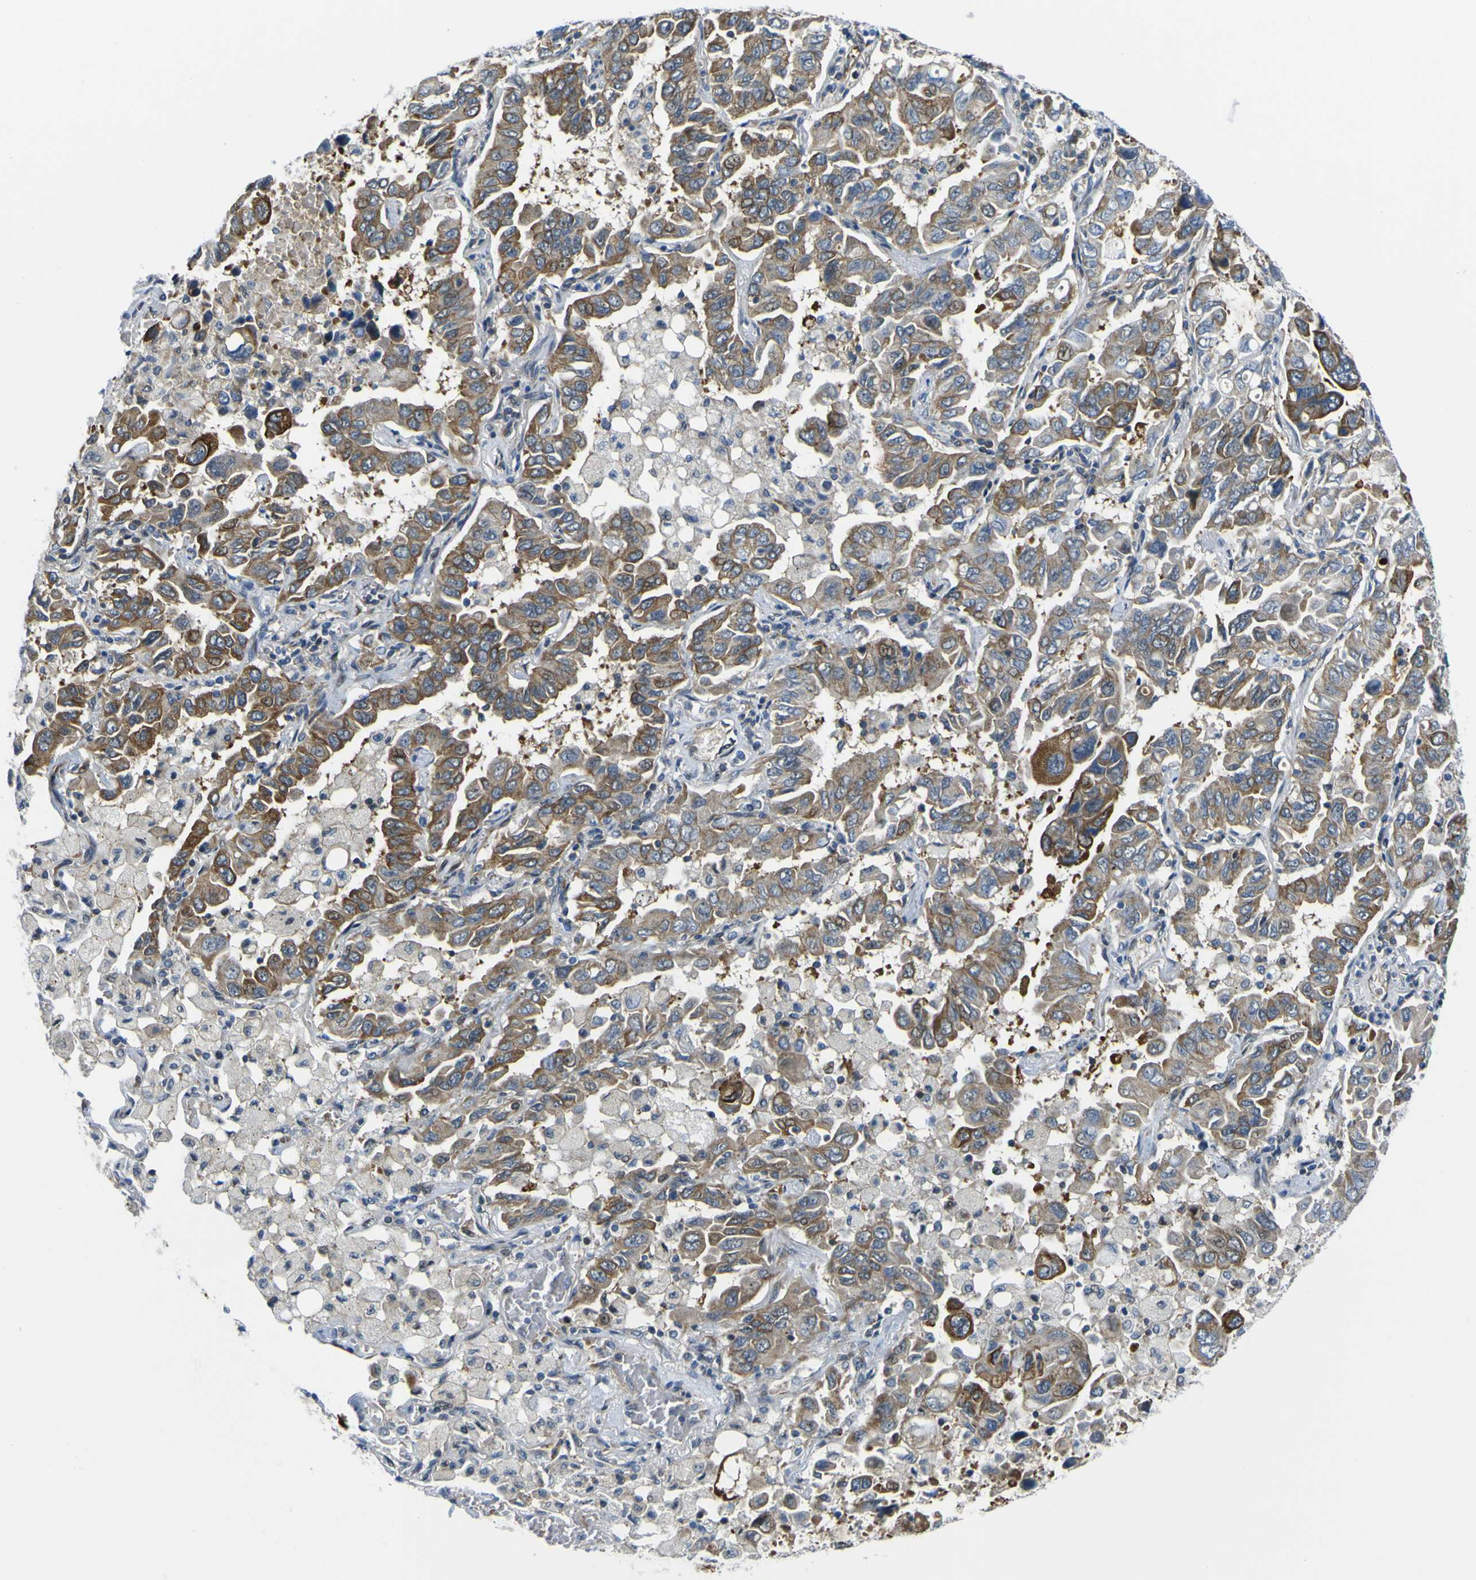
{"staining": {"intensity": "strong", "quantity": ">75%", "location": "cytoplasmic/membranous"}, "tissue": "lung cancer", "cell_type": "Tumor cells", "image_type": "cancer", "snomed": [{"axis": "morphology", "description": "Adenocarcinoma, NOS"}, {"axis": "topography", "description": "Lung"}], "caption": "Protein analysis of lung cancer tissue reveals strong cytoplasmic/membranous staining in approximately >75% of tumor cells.", "gene": "KDM7A", "patient": {"sex": "male", "age": 64}}